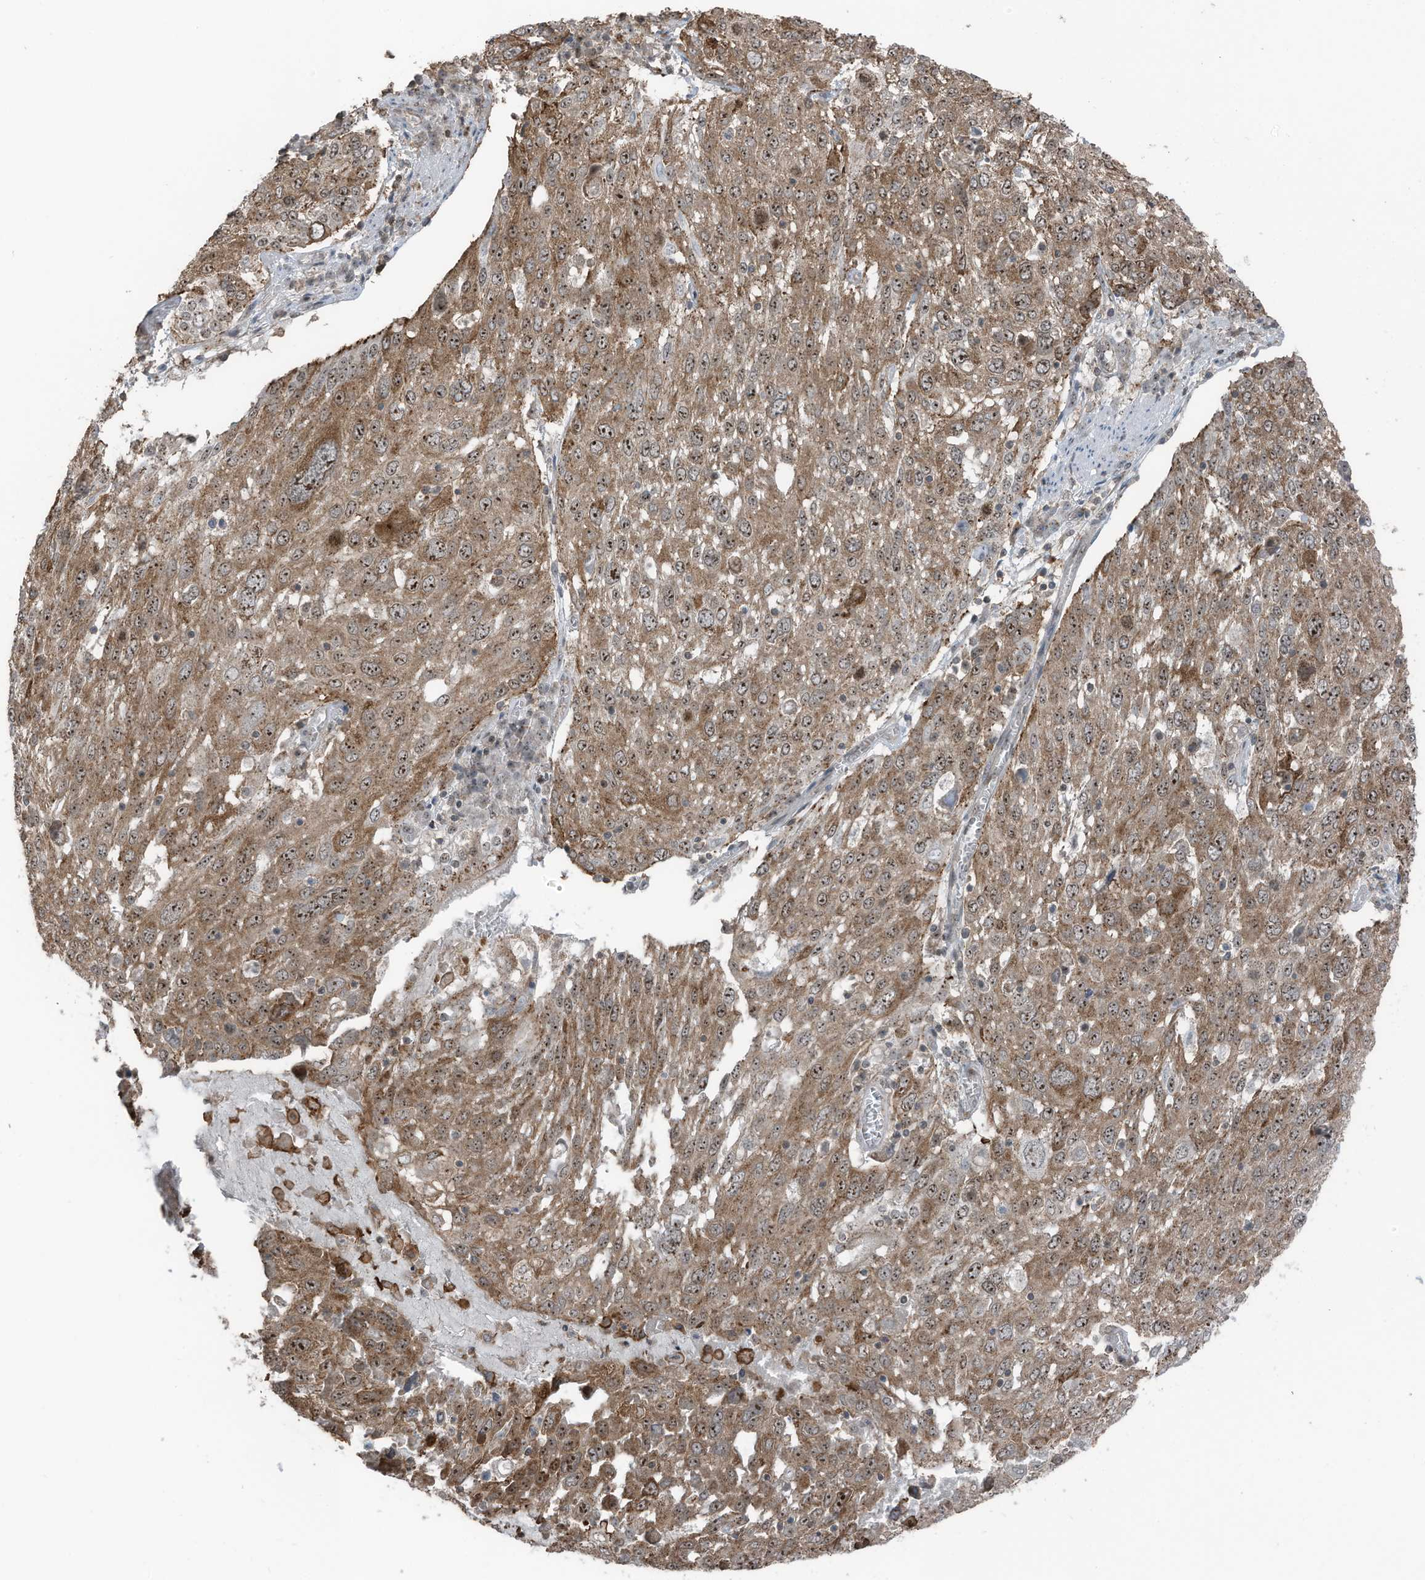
{"staining": {"intensity": "moderate", "quantity": ">75%", "location": "cytoplasmic/membranous,nuclear"}, "tissue": "lung cancer", "cell_type": "Tumor cells", "image_type": "cancer", "snomed": [{"axis": "morphology", "description": "Squamous cell carcinoma, NOS"}, {"axis": "topography", "description": "Lung"}], "caption": "Squamous cell carcinoma (lung) stained with DAB immunohistochemistry exhibits medium levels of moderate cytoplasmic/membranous and nuclear expression in approximately >75% of tumor cells.", "gene": "UTP3", "patient": {"sex": "male", "age": 65}}